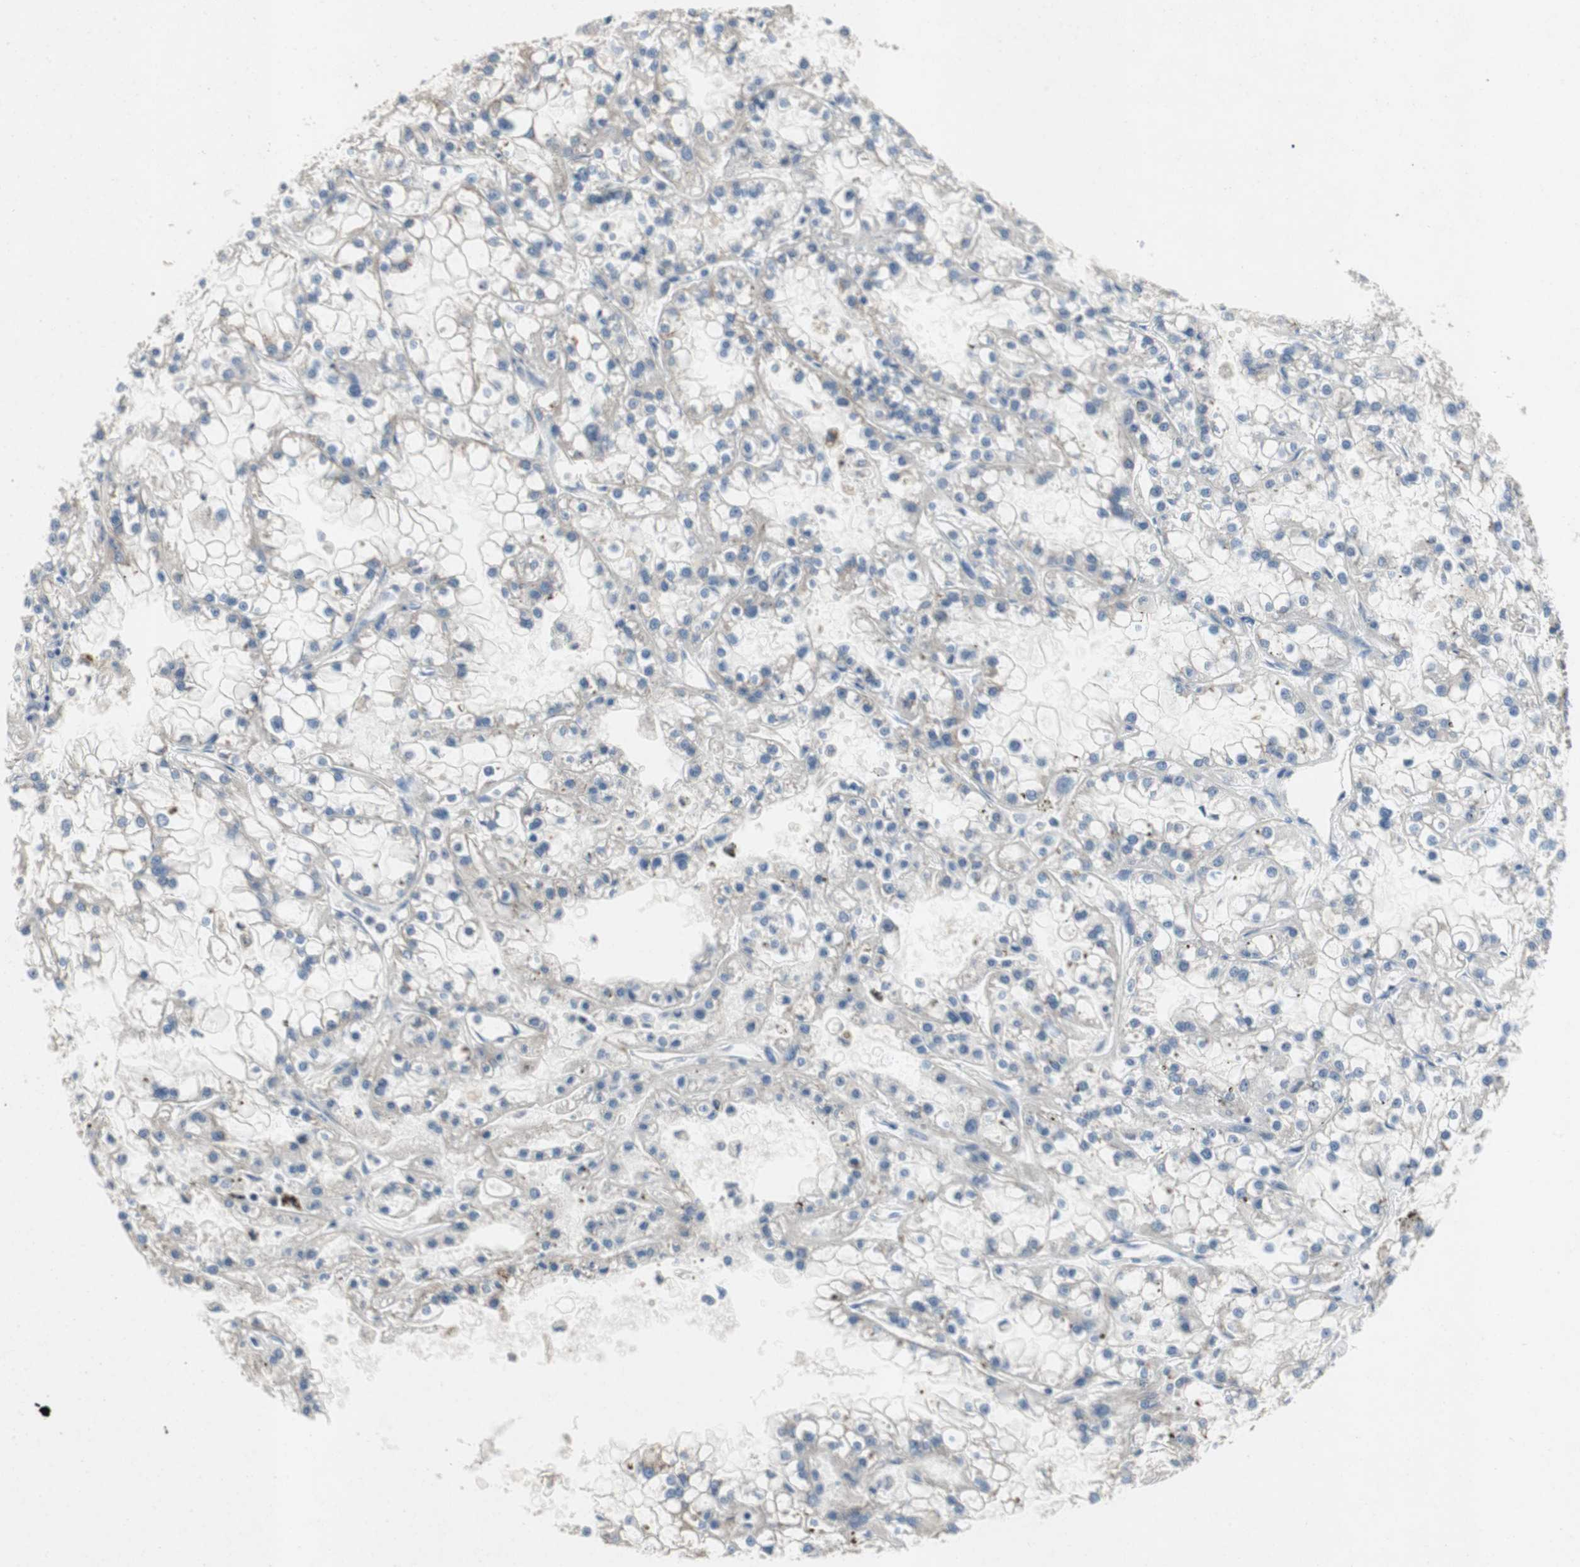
{"staining": {"intensity": "moderate", "quantity": "<25%", "location": "cytoplasmic/membranous"}, "tissue": "renal cancer", "cell_type": "Tumor cells", "image_type": "cancer", "snomed": [{"axis": "morphology", "description": "Adenocarcinoma, NOS"}, {"axis": "topography", "description": "Kidney"}], "caption": "A histopathology image showing moderate cytoplasmic/membranous positivity in approximately <25% of tumor cells in renal cancer, as visualized by brown immunohistochemical staining.", "gene": "ALPL", "patient": {"sex": "female", "age": 52}}